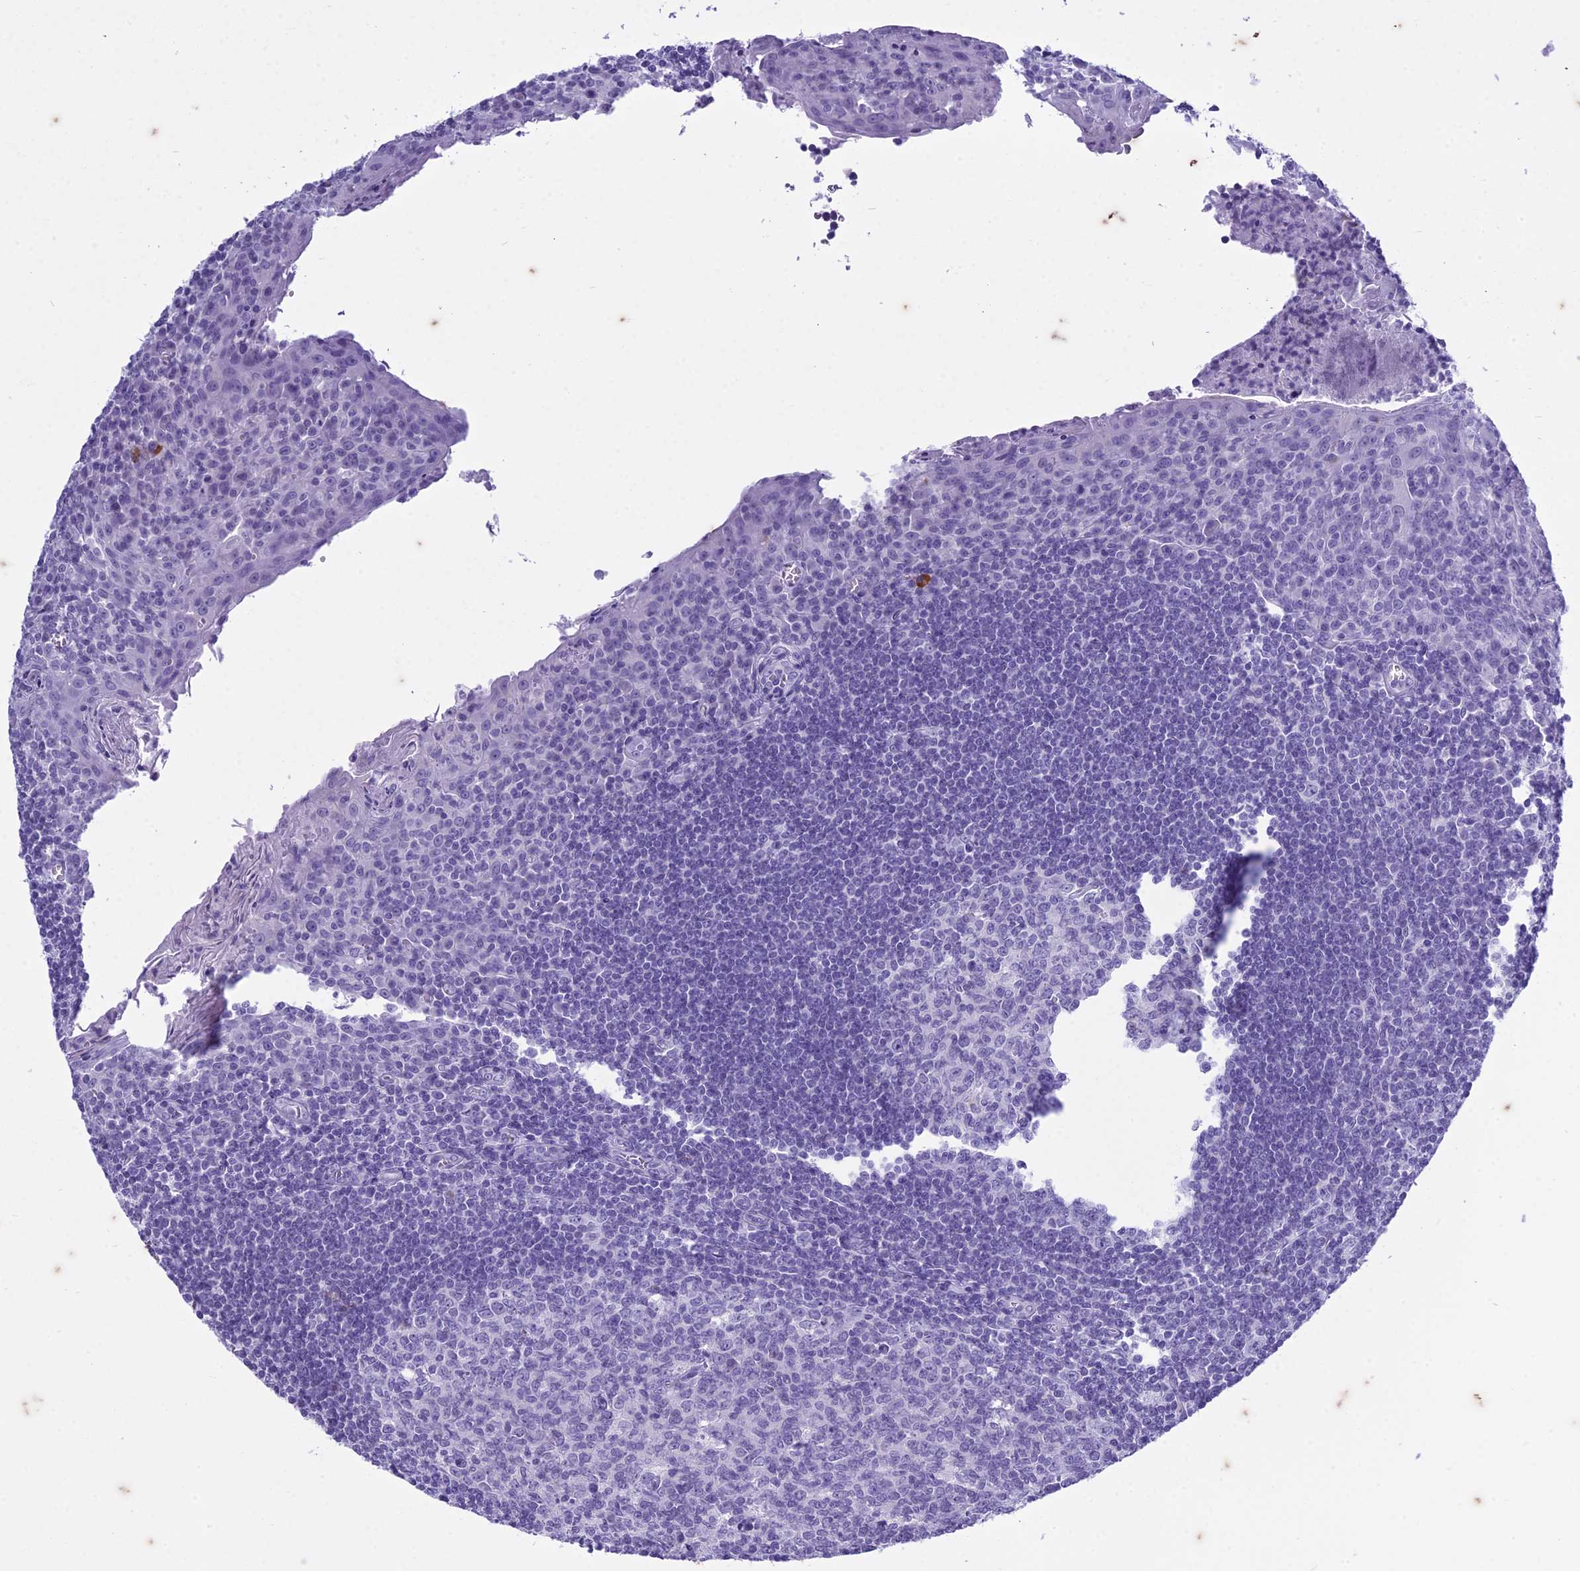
{"staining": {"intensity": "negative", "quantity": "none", "location": "none"}, "tissue": "tonsil", "cell_type": "Germinal center cells", "image_type": "normal", "snomed": [{"axis": "morphology", "description": "Normal tissue, NOS"}, {"axis": "topography", "description": "Tonsil"}], "caption": "A photomicrograph of tonsil stained for a protein exhibits no brown staining in germinal center cells. The staining is performed using DAB (3,3'-diaminobenzidine) brown chromogen with nuclei counter-stained in using hematoxylin.", "gene": "HMGB4", "patient": {"sex": "male", "age": 27}}